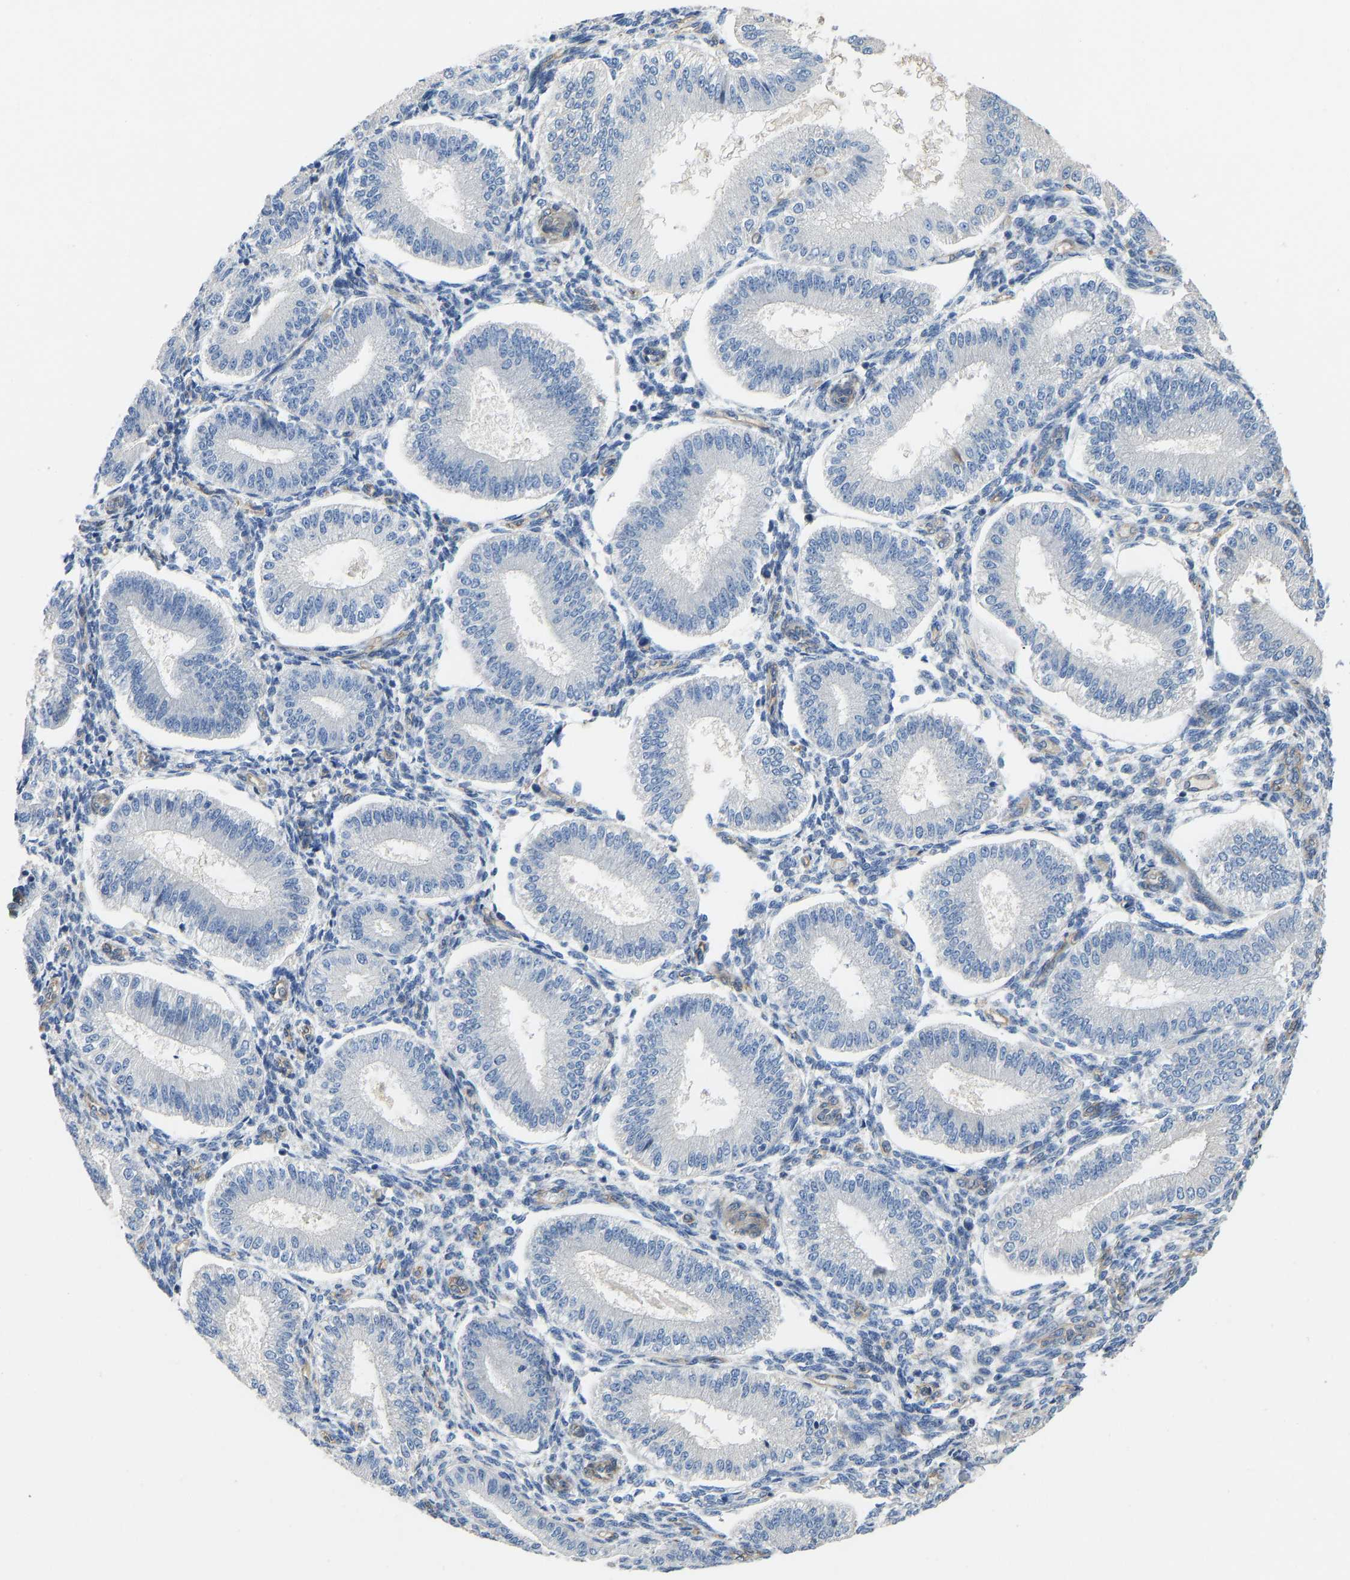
{"staining": {"intensity": "negative", "quantity": "none", "location": "none"}, "tissue": "endometrium", "cell_type": "Cells in endometrial stroma", "image_type": "normal", "snomed": [{"axis": "morphology", "description": "Normal tissue, NOS"}, {"axis": "topography", "description": "Endometrium"}], "caption": "Immunohistochemistry (IHC) image of normal human endometrium stained for a protein (brown), which shows no staining in cells in endometrial stroma.", "gene": "ELMO2", "patient": {"sex": "female", "age": 39}}